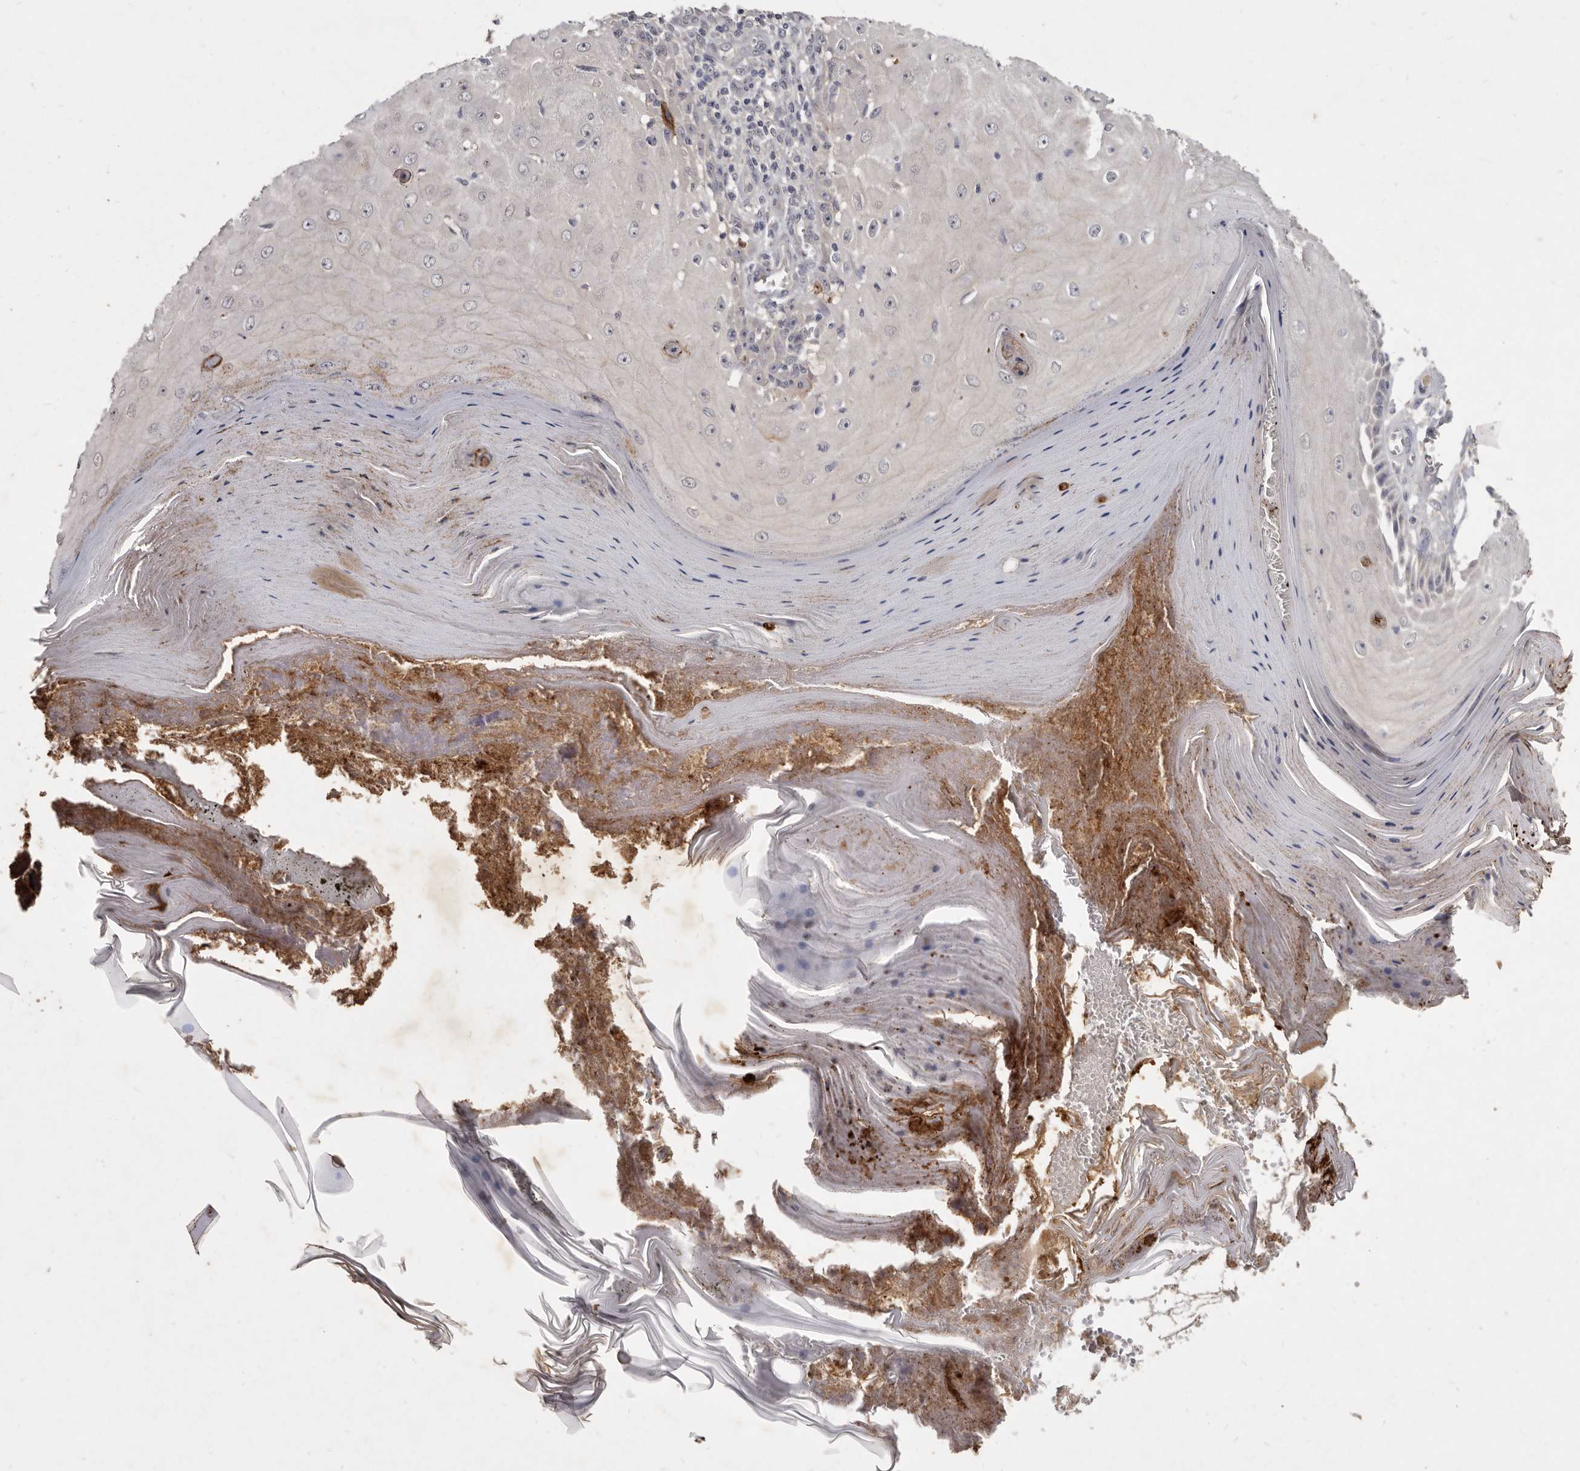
{"staining": {"intensity": "negative", "quantity": "none", "location": "none"}, "tissue": "skin cancer", "cell_type": "Tumor cells", "image_type": "cancer", "snomed": [{"axis": "morphology", "description": "Squamous cell carcinoma, NOS"}, {"axis": "topography", "description": "Skin"}], "caption": "Skin squamous cell carcinoma was stained to show a protein in brown. There is no significant expression in tumor cells. (Brightfield microscopy of DAB immunohistochemistry at high magnification).", "gene": "SLC22A1", "patient": {"sex": "female", "age": 73}}